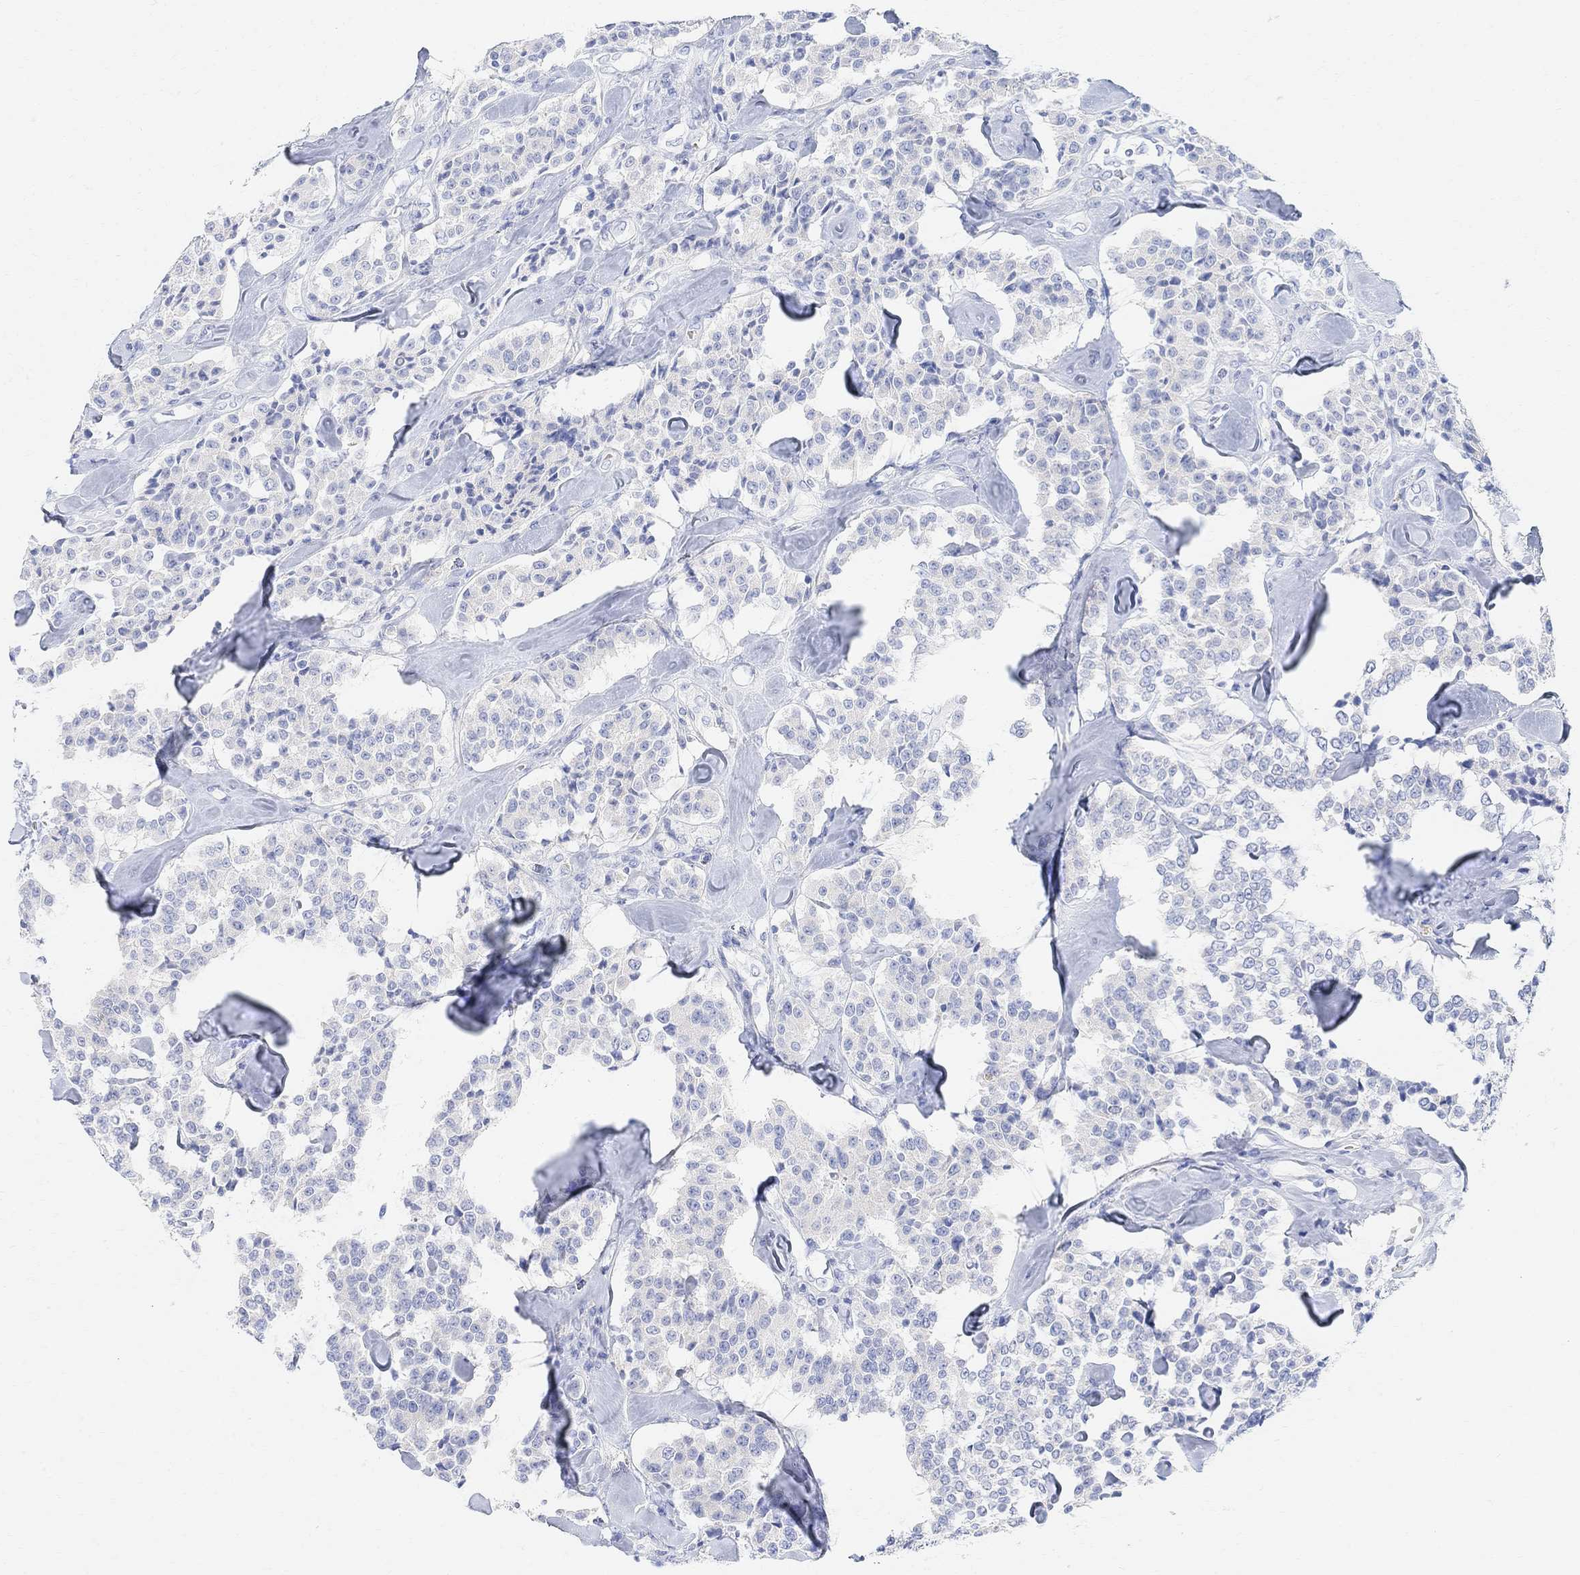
{"staining": {"intensity": "negative", "quantity": "none", "location": "none"}, "tissue": "carcinoid", "cell_type": "Tumor cells", "image_type": "cancer", "snomed": [{"axis": "morphology", "description": "Carcinoid, malignant, NOS"}, {"axis": "topography", "description": "Pancreas"}], "caption": "An image of human carcinoid is negative for staining in tumor cells. (DAB immunohistochemistry (IHC), high magnification).", "gene": "RETNLB", "patient": {"sex": "male", "age": 41}}